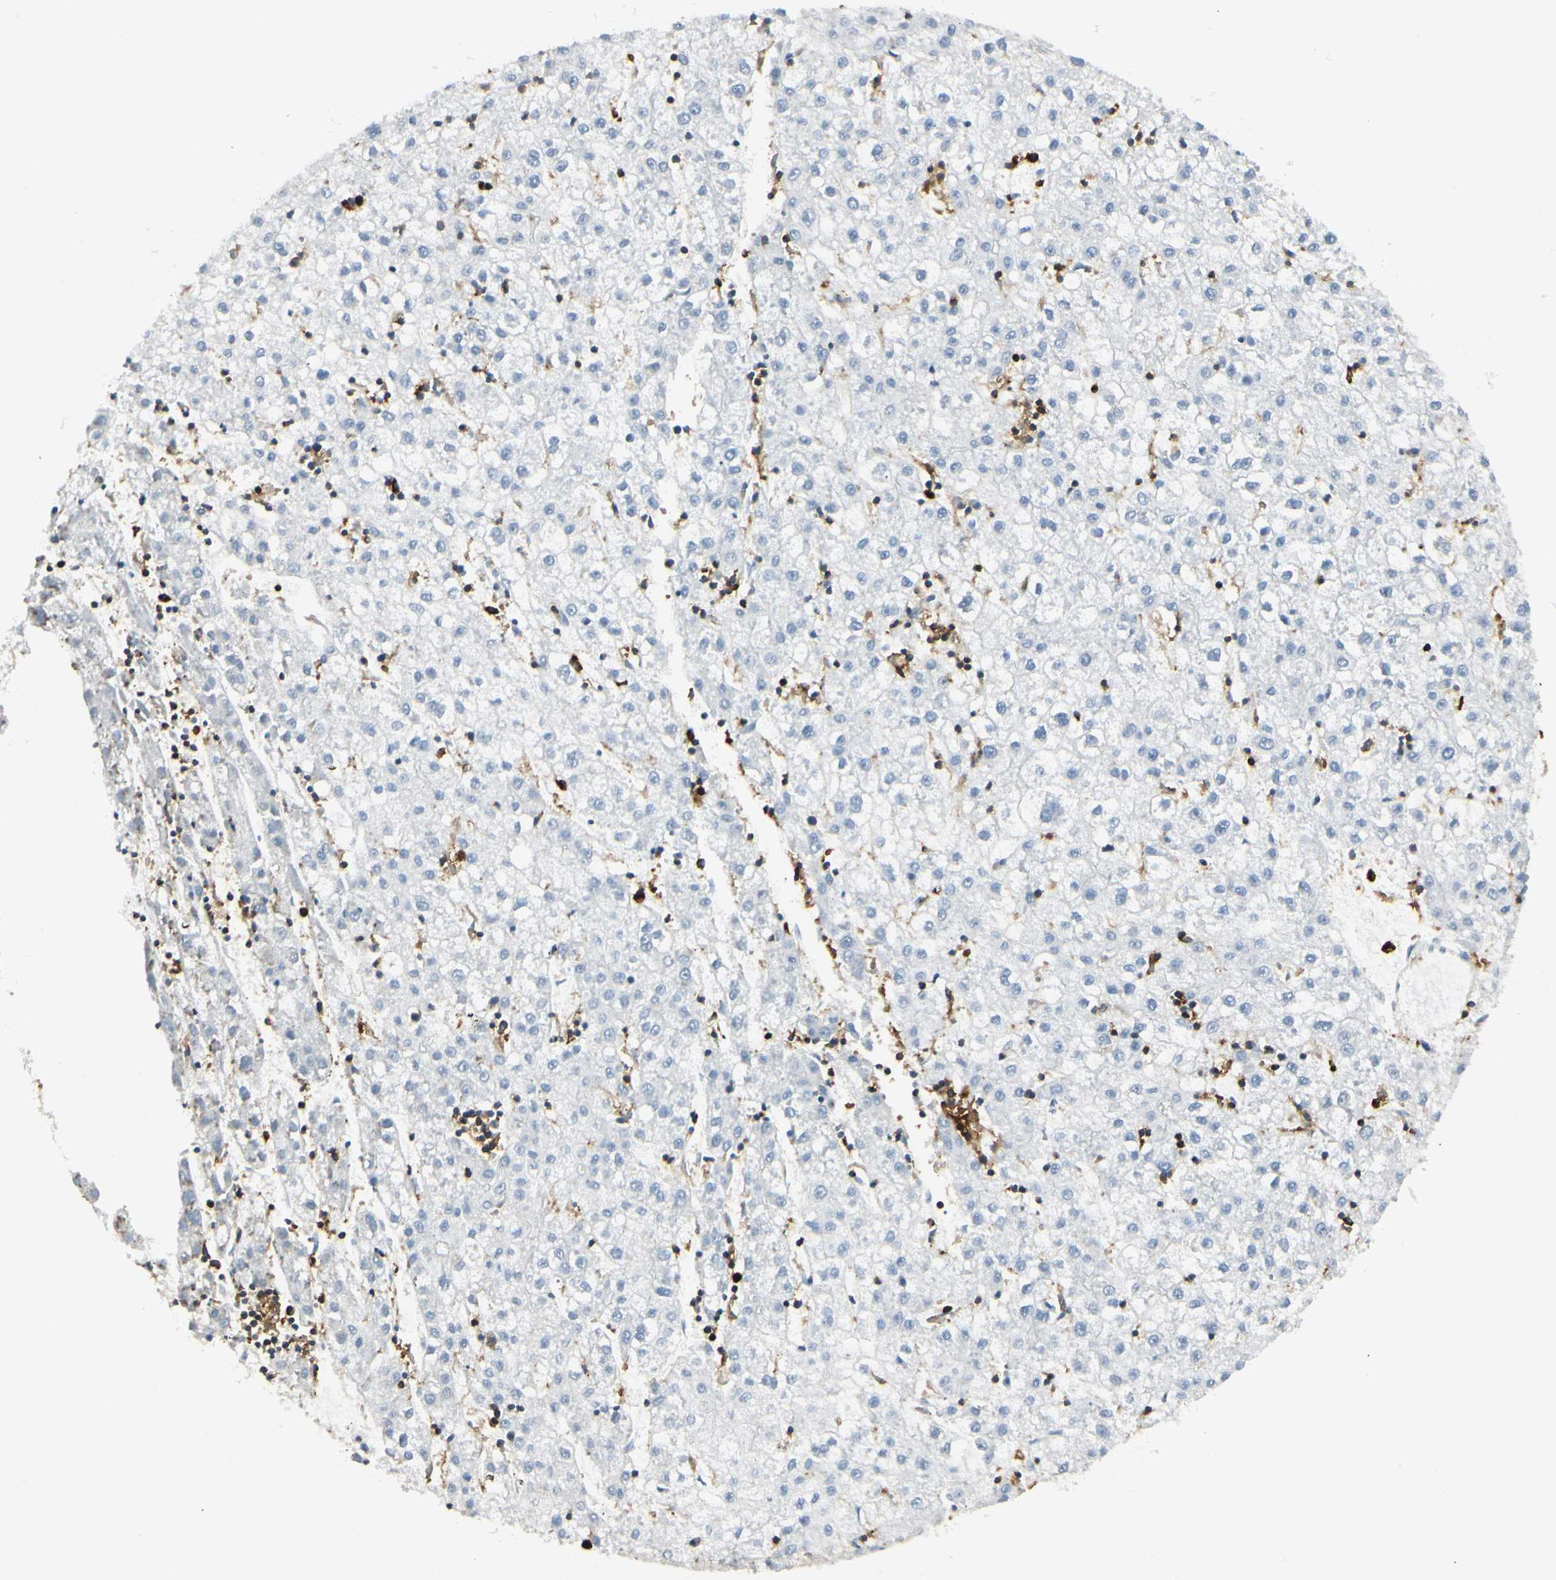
{"staining": {"intensity": "negative", "quantity": "none", "location": "none"}, "tissue": "liver cancer", "cell_type": "Tumor cells", "image_type": "cancer", "snomed": [{"axis": "morphology", "description": "Carcinoma, Hepatocellular, NOS"}, {"axis": "topography", "description": "Liver"}], "caption": "IHC photomicrograph of neoplastic tissue: human liver cancer stained with DAB (3,3'-diaminobenzidine) reveals no significant protein staining in tumor cells.", "gene": "ITGB2", "patient": {"sex": "male", "age": 72}}